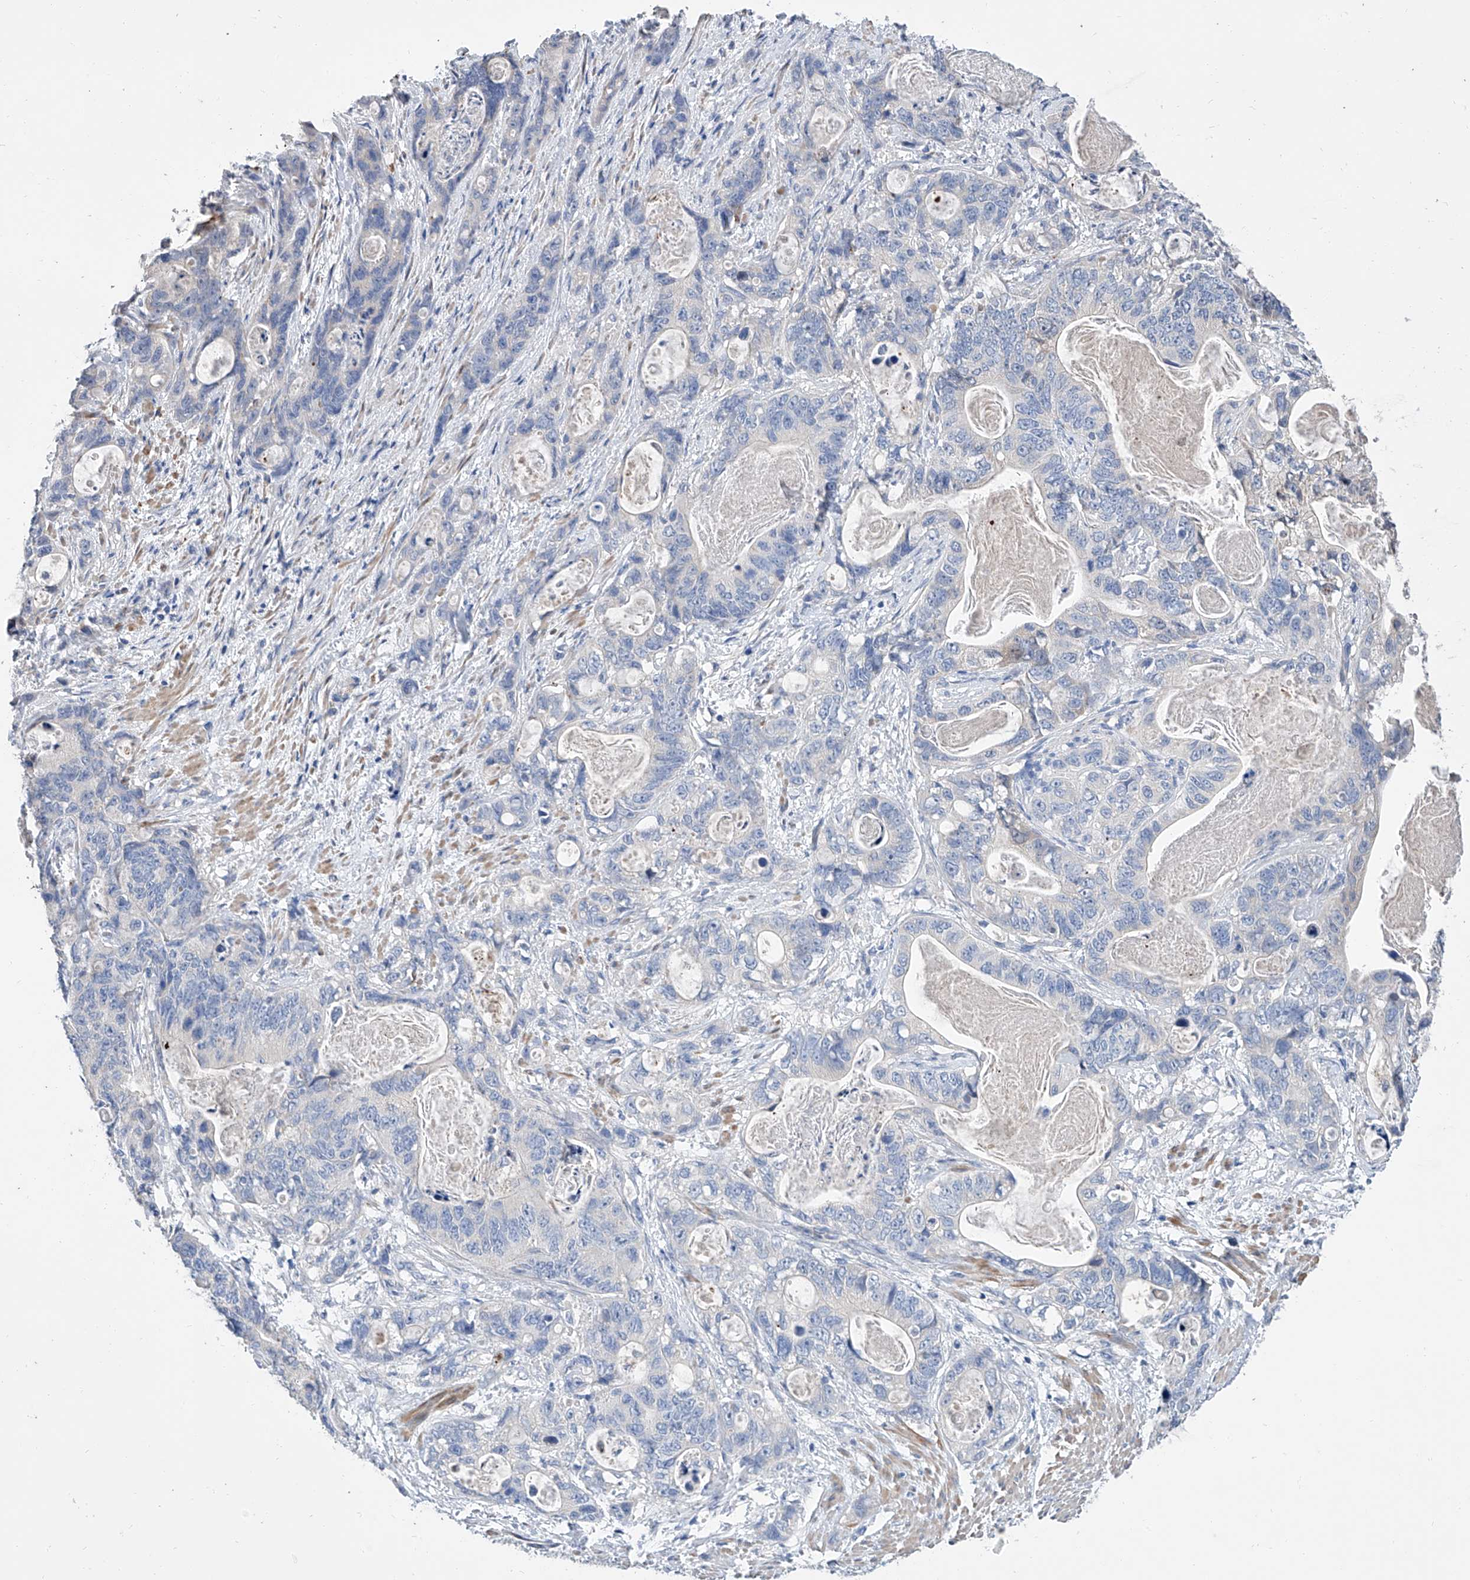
{"staining": {"intensity": "negative", "quantity": "none", "location": "none"}, "tissue": "stomach cancer", "cell_type": "Tumor cells", "image_type": "cancer", "snomed": [{"axis": "morphology", "description": "Normal tissue, NOS"}, {"axis": "morphology", "description": "Adenocarcinoma, NOS"}, {"axis": "topography", "description": "Stomach"}], "caption": "A photomicrograph of stomach adenocarcinoma stained for a protein demonstrates no brown staining in tumor cells. The staining is performed using DAB (3,3'-diaminobenzidine) brown chromogen with nuclei counter-stained in using hematoxylin.", "gene": "GPT", "patient": {"sex": "female", "age": 89}}